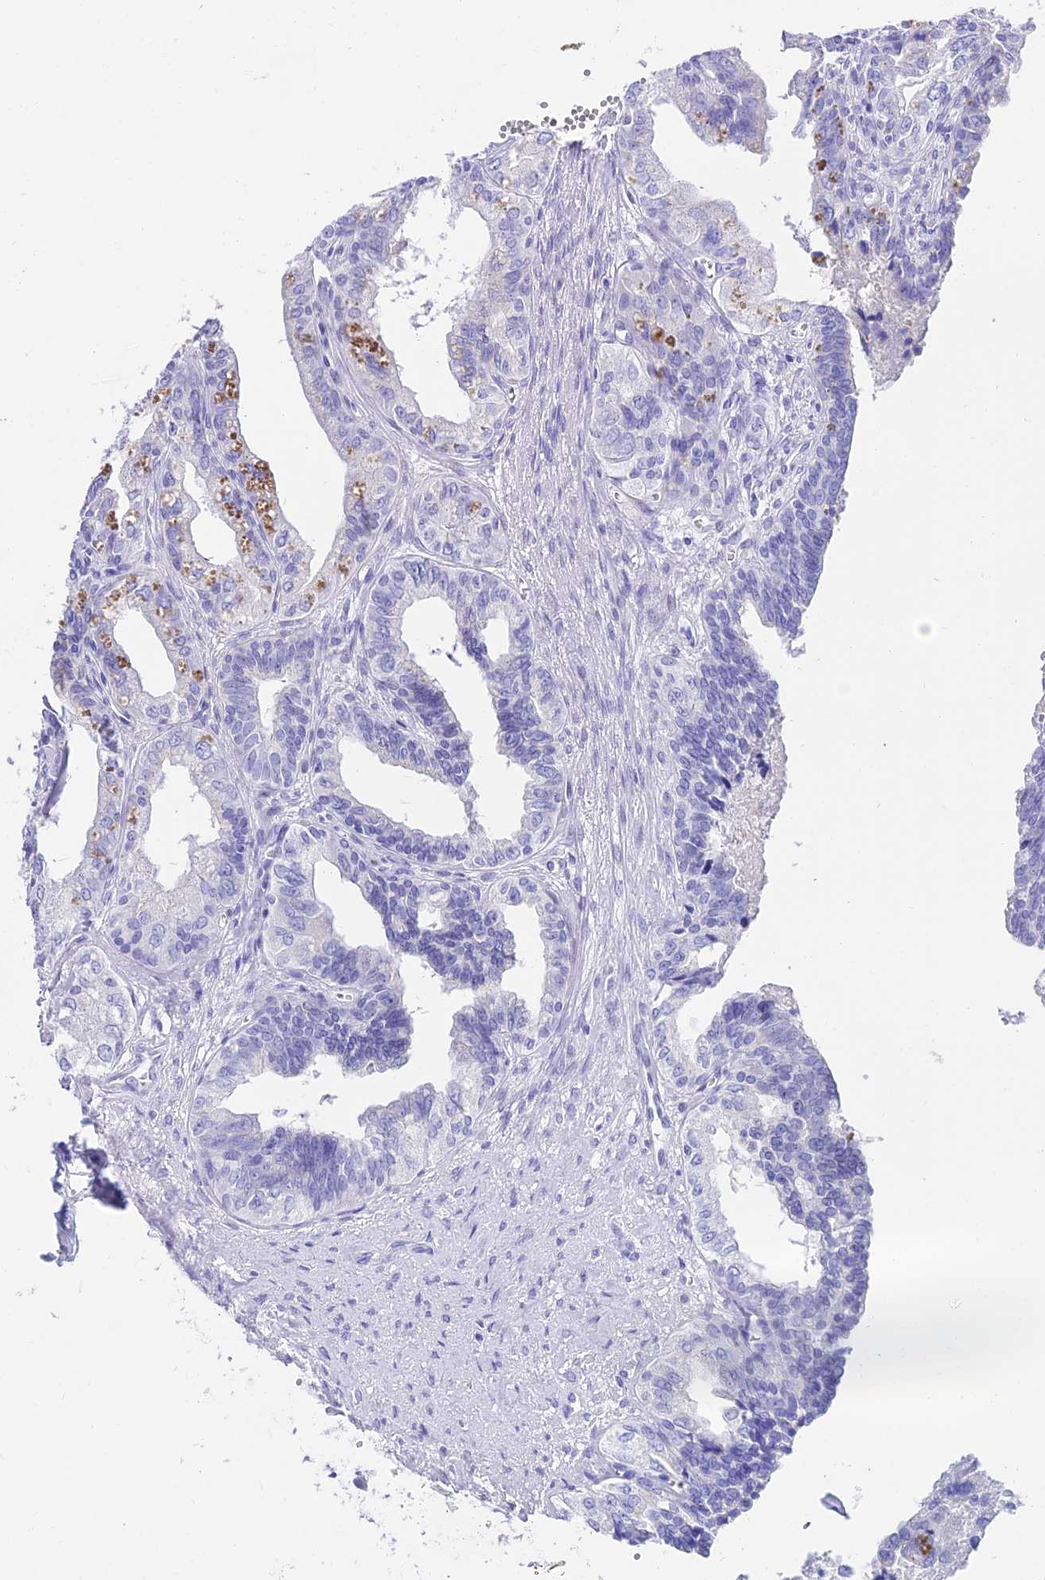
{"staining": {"intensity": "negative", "quantity": "none", "location": "none"}, "tissue": "seminal vesicle", "cell_type": "Glandular cells", "image_type": "normal", "snomed": [{"axis": "morphology", "description": "Normal tissue, NOS"}, {"axis": "topography", "description": "Seminal veicle"}], "caption": "Glandular cells are negative for brown protein staining in normal seminal vesicle.", "gene": "TAC3", "patient": {"sex": "male", "age": 67}}